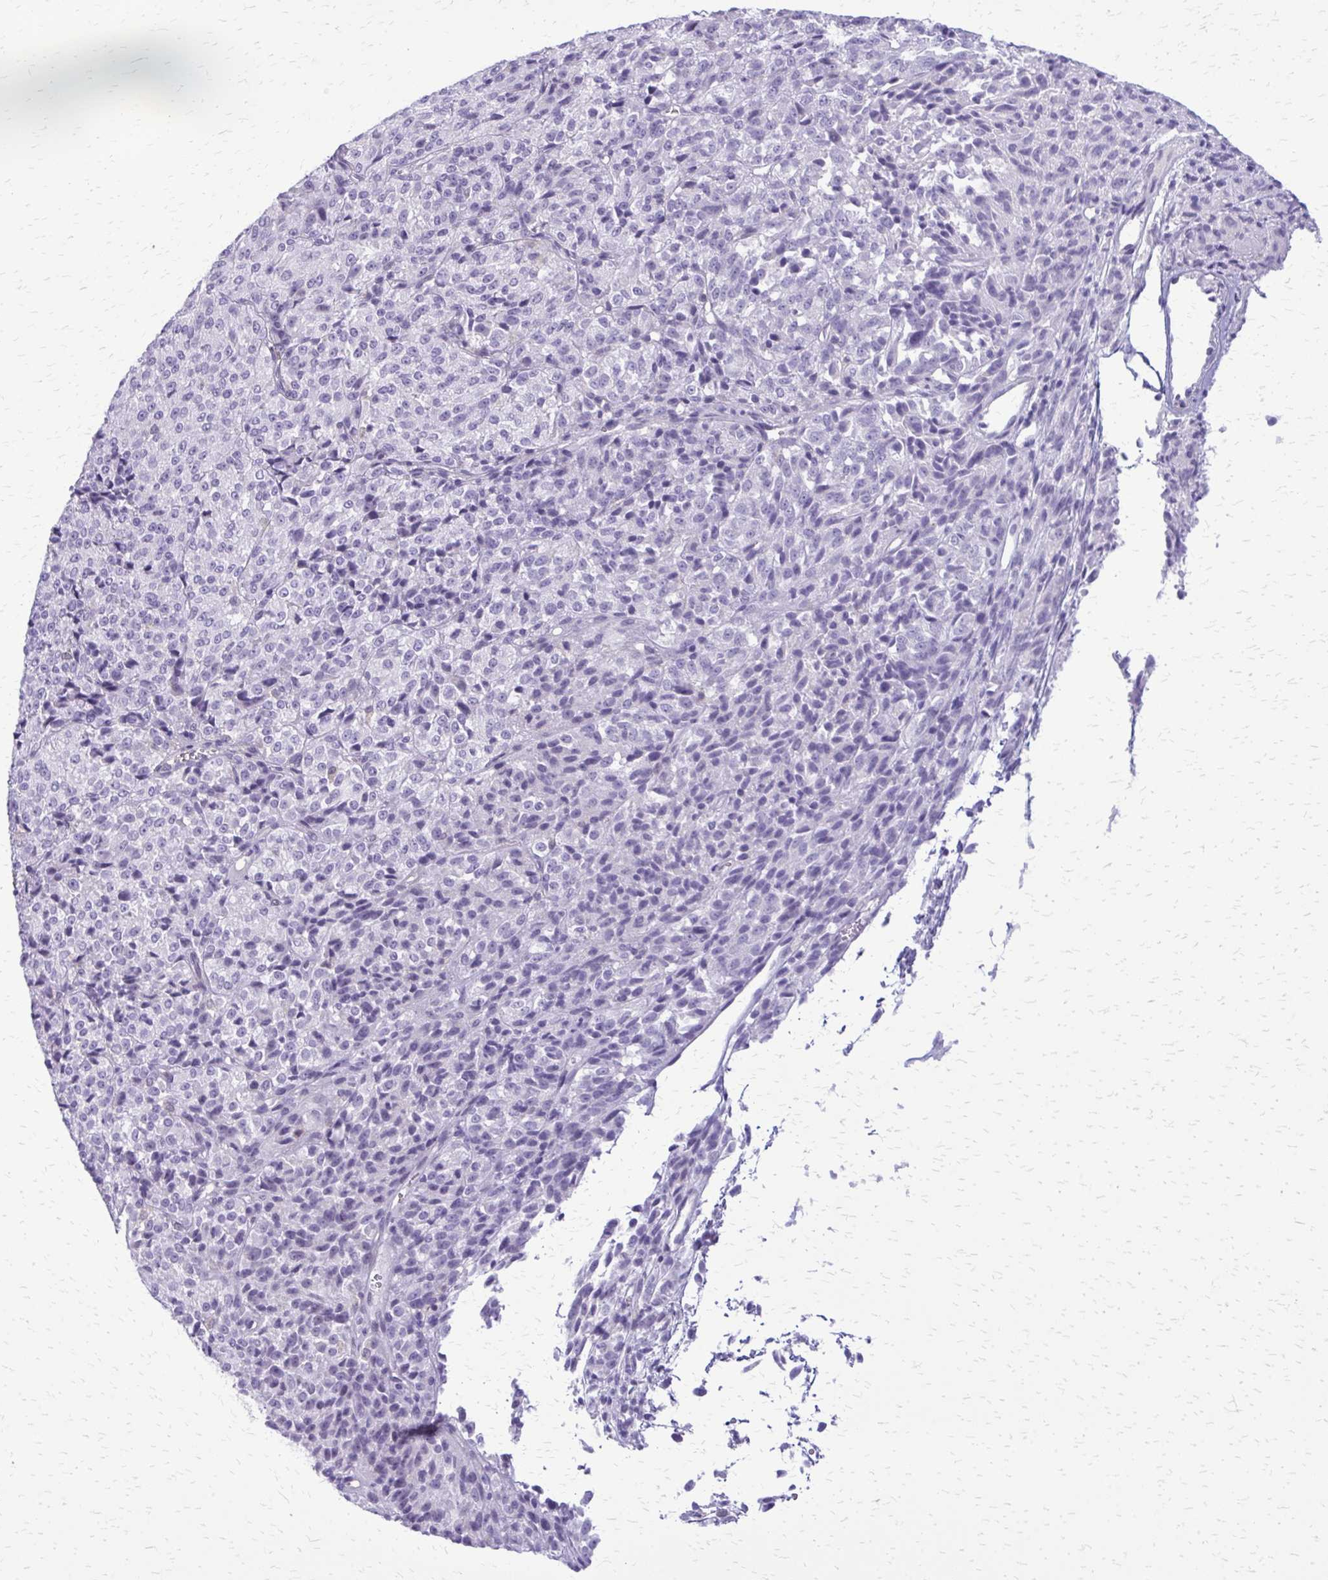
{"staining": {"intensity": "negative", "quantity": "none", "location": "none"}, "tissue": "melanoma", "cell_type": "Tumor cells", "image_type": "cancer", "snomed": [{"axis": "morphology", "description": "Malignant melanoma, Metastatic site"}, {"axis": "topography", "description": "Brain"}], "caption": "This is an immunohistochemistry (IHC) micrograph of human melanoma. There is no staining in tumor cells.", "gene": "GLRX", "patient": {"sex": "female", "age": 56}}